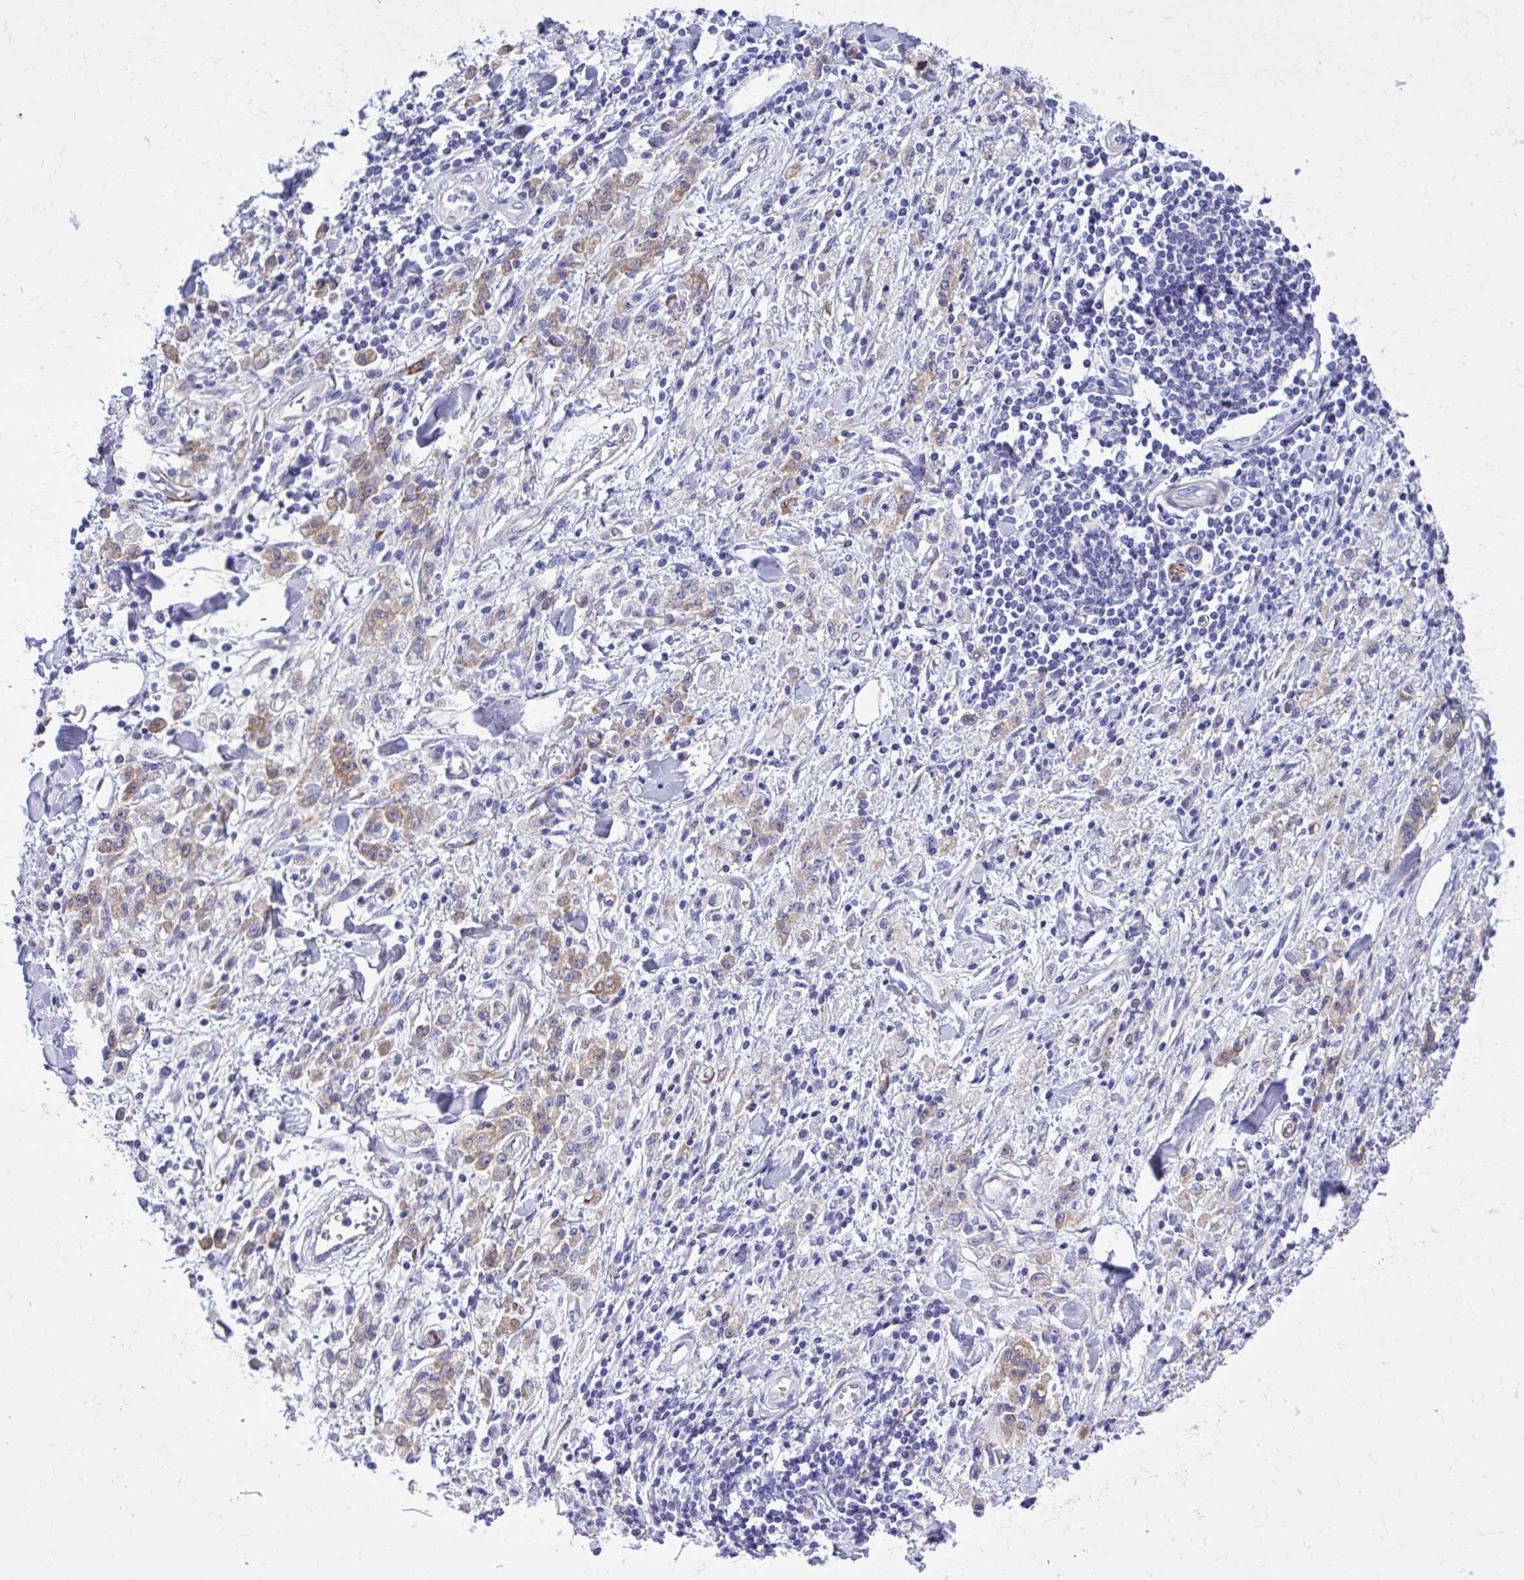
{"staining": {"intensity": "weak", "quantity": ">75%", "location": "cytoplasmic/membranous"}, "tissue": "stomach cancer", "cell_type": "Tumor cells", "image_type": "cancer", "snomed": [{"axis": "morphology", "description": "Adenocarcinoma, NOS"}, {"axis": "topography", "description": "Stomach"}], "caption": "Tumor cells show low levels of weak cytoplasmic/membranous positivity in approximately >75% of cells in stomach cancer.", "gene": "EPB41L1", "patient": {"sex": "male", "age": 77}}